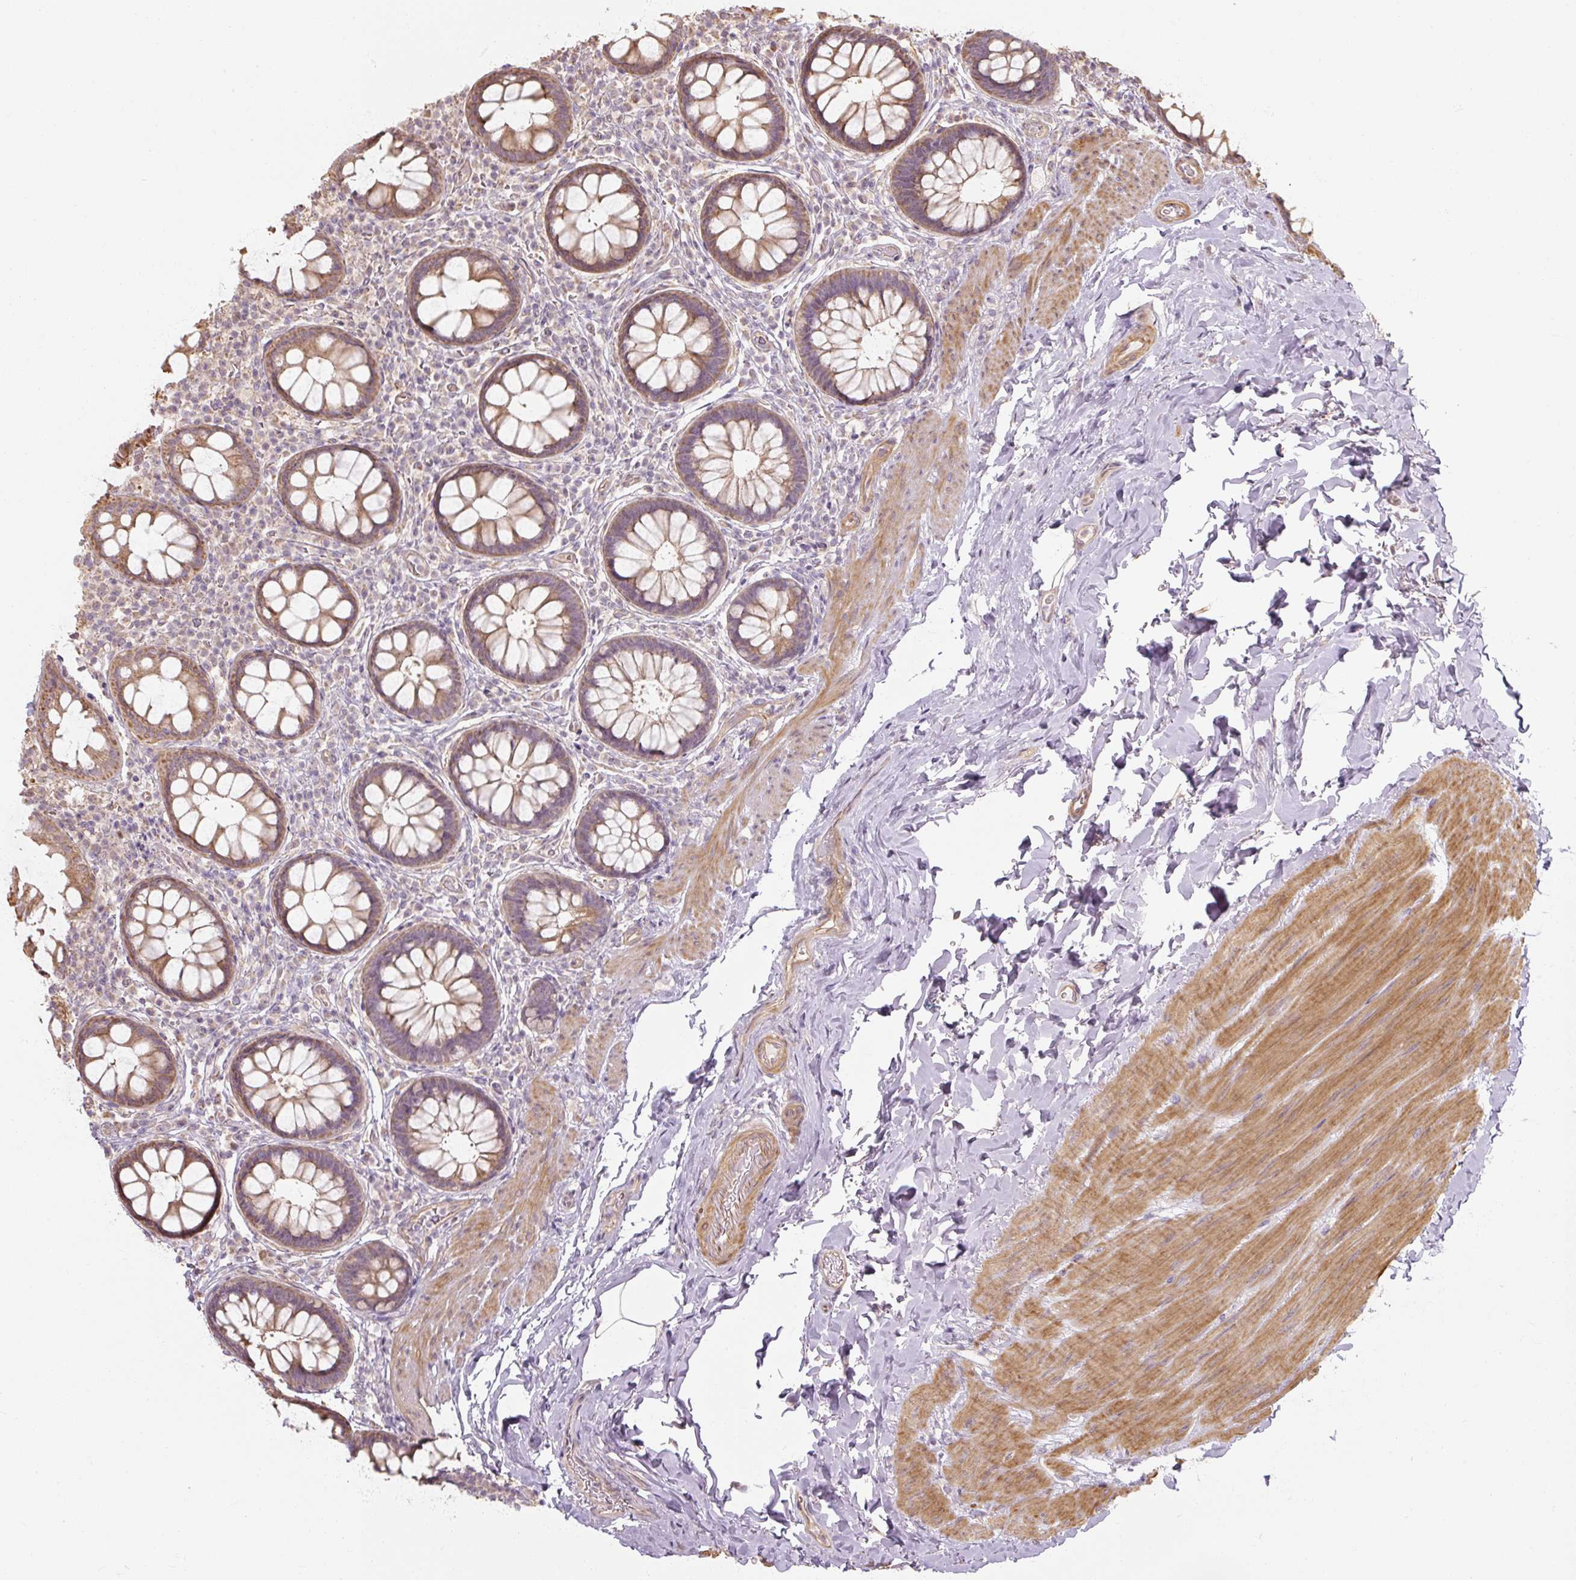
{"staining": {"intensity": "moderate", "quantity": ">75%", "location": "cytoplasmic/membranous"}, "tissue": "rectum", "cell_type": "Glandular cells", "image_type": "normal", "snomed": [{"axis": "morphology", "description": "Normal tissue, NOS"}, {"axis": "topography", "description": "Rectum"}], "caption": "Human rectum stained for a protein (brown) shows moderate cytoplasmic/membranous positive staining in approximately >75% of glandular cells.", "gene": "RB1CC1", "patient": {"sex": "female", "age": 69}}